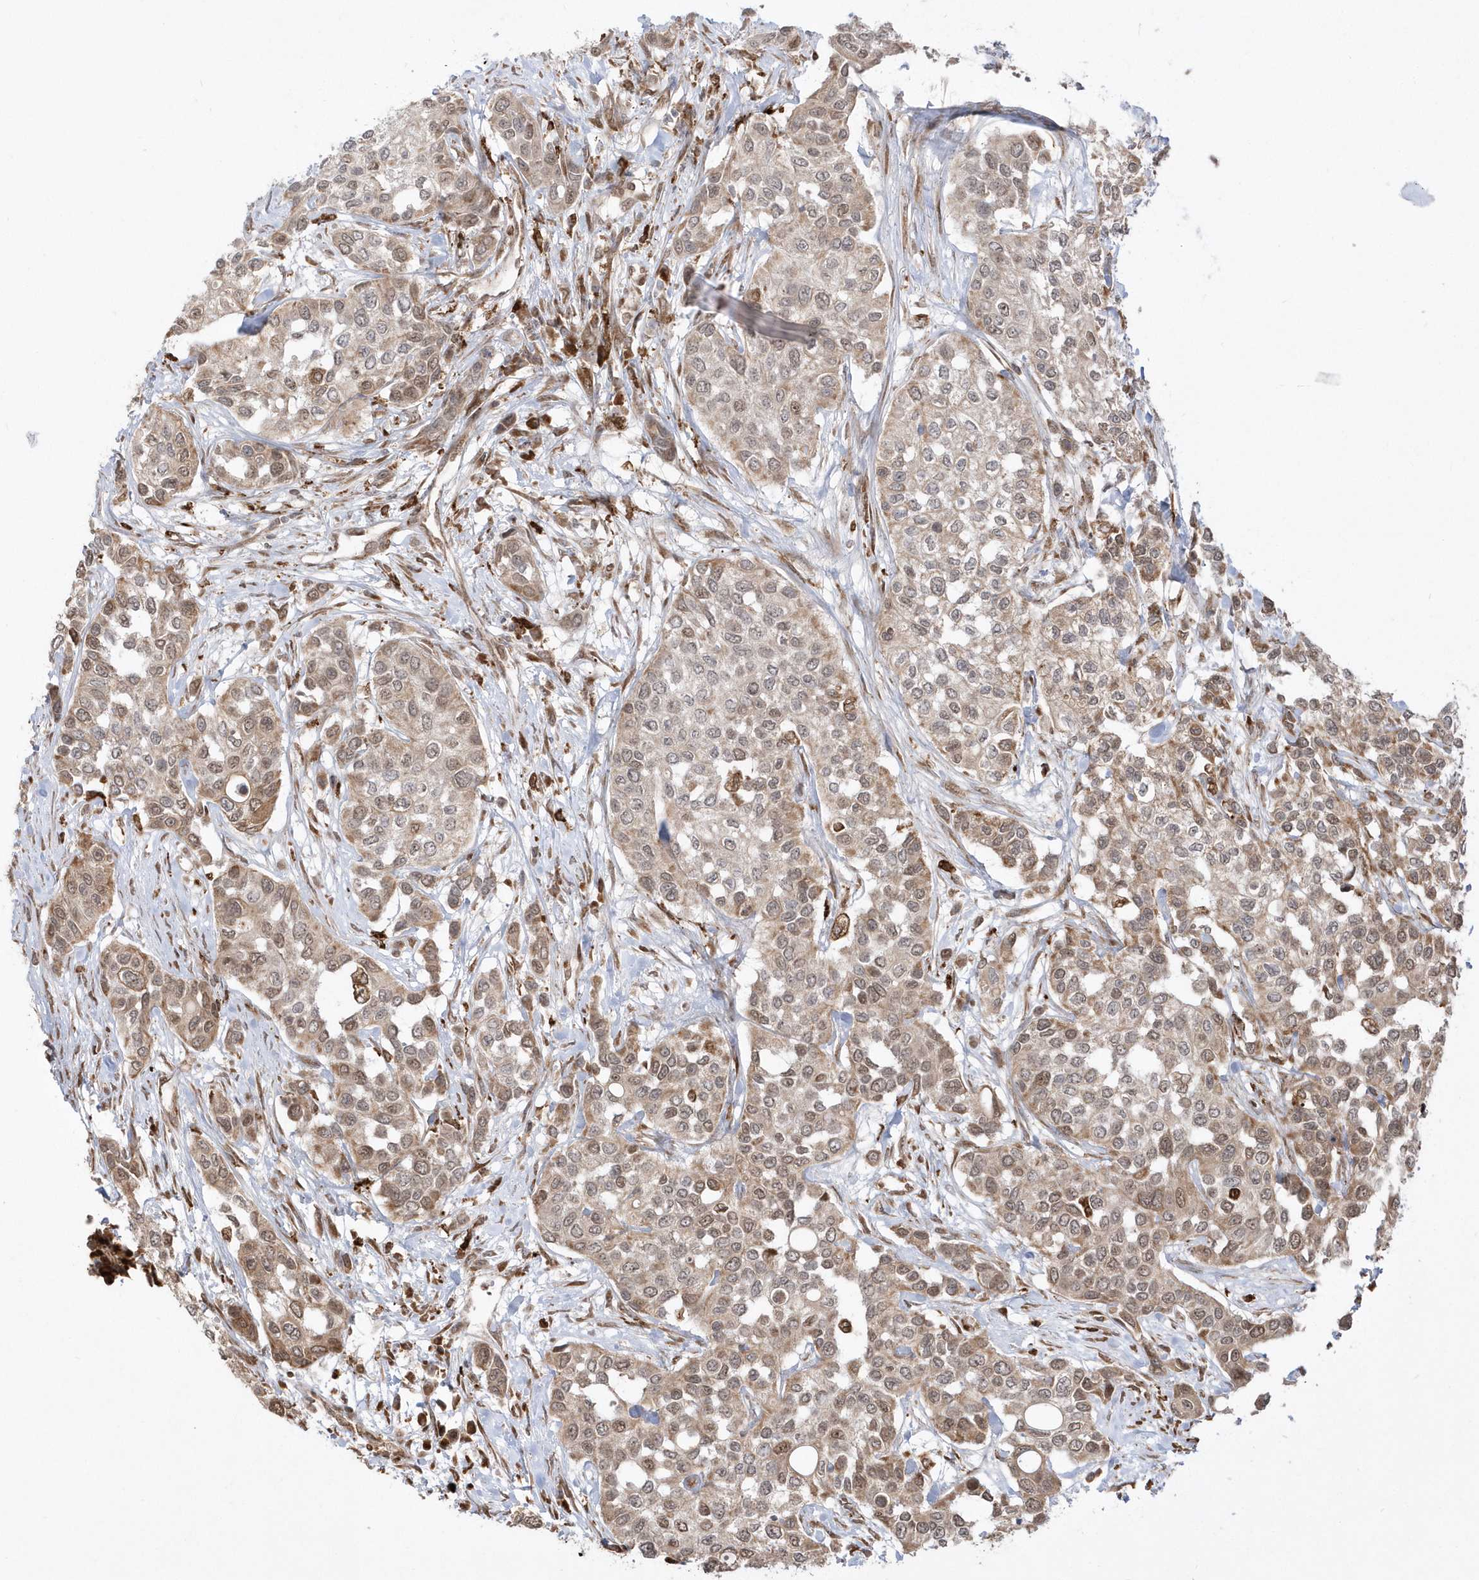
{"staining": {"intensity": "moderate", "quantity": "25%-75%", "location": "cytoplasmic/membranous,nuclear"}, "tissue": "urothelial cancer", "cell_type": "Tumor cells", "image_type": "cancer", "snomed": [{"axis": "morphology", "description": "Normal tissue, NOS"}, {"axis": "morphology", "description": "Urothelial carcinoma, High grade"}, {"axis": "topography", "description": "Vascular tissue"}, {"axis": "topography", "description": "Urinary bladder"}], "caption": "Approximately 25%-75% of tumor cells in high-grade urothelial carcinoma display moderate cytoplasmic/membranous and nuclear protein staining as visualized by brown immunohistochemical staining.", "gene": "EPC2", "patient": {"sex": "female", "age": 56}}